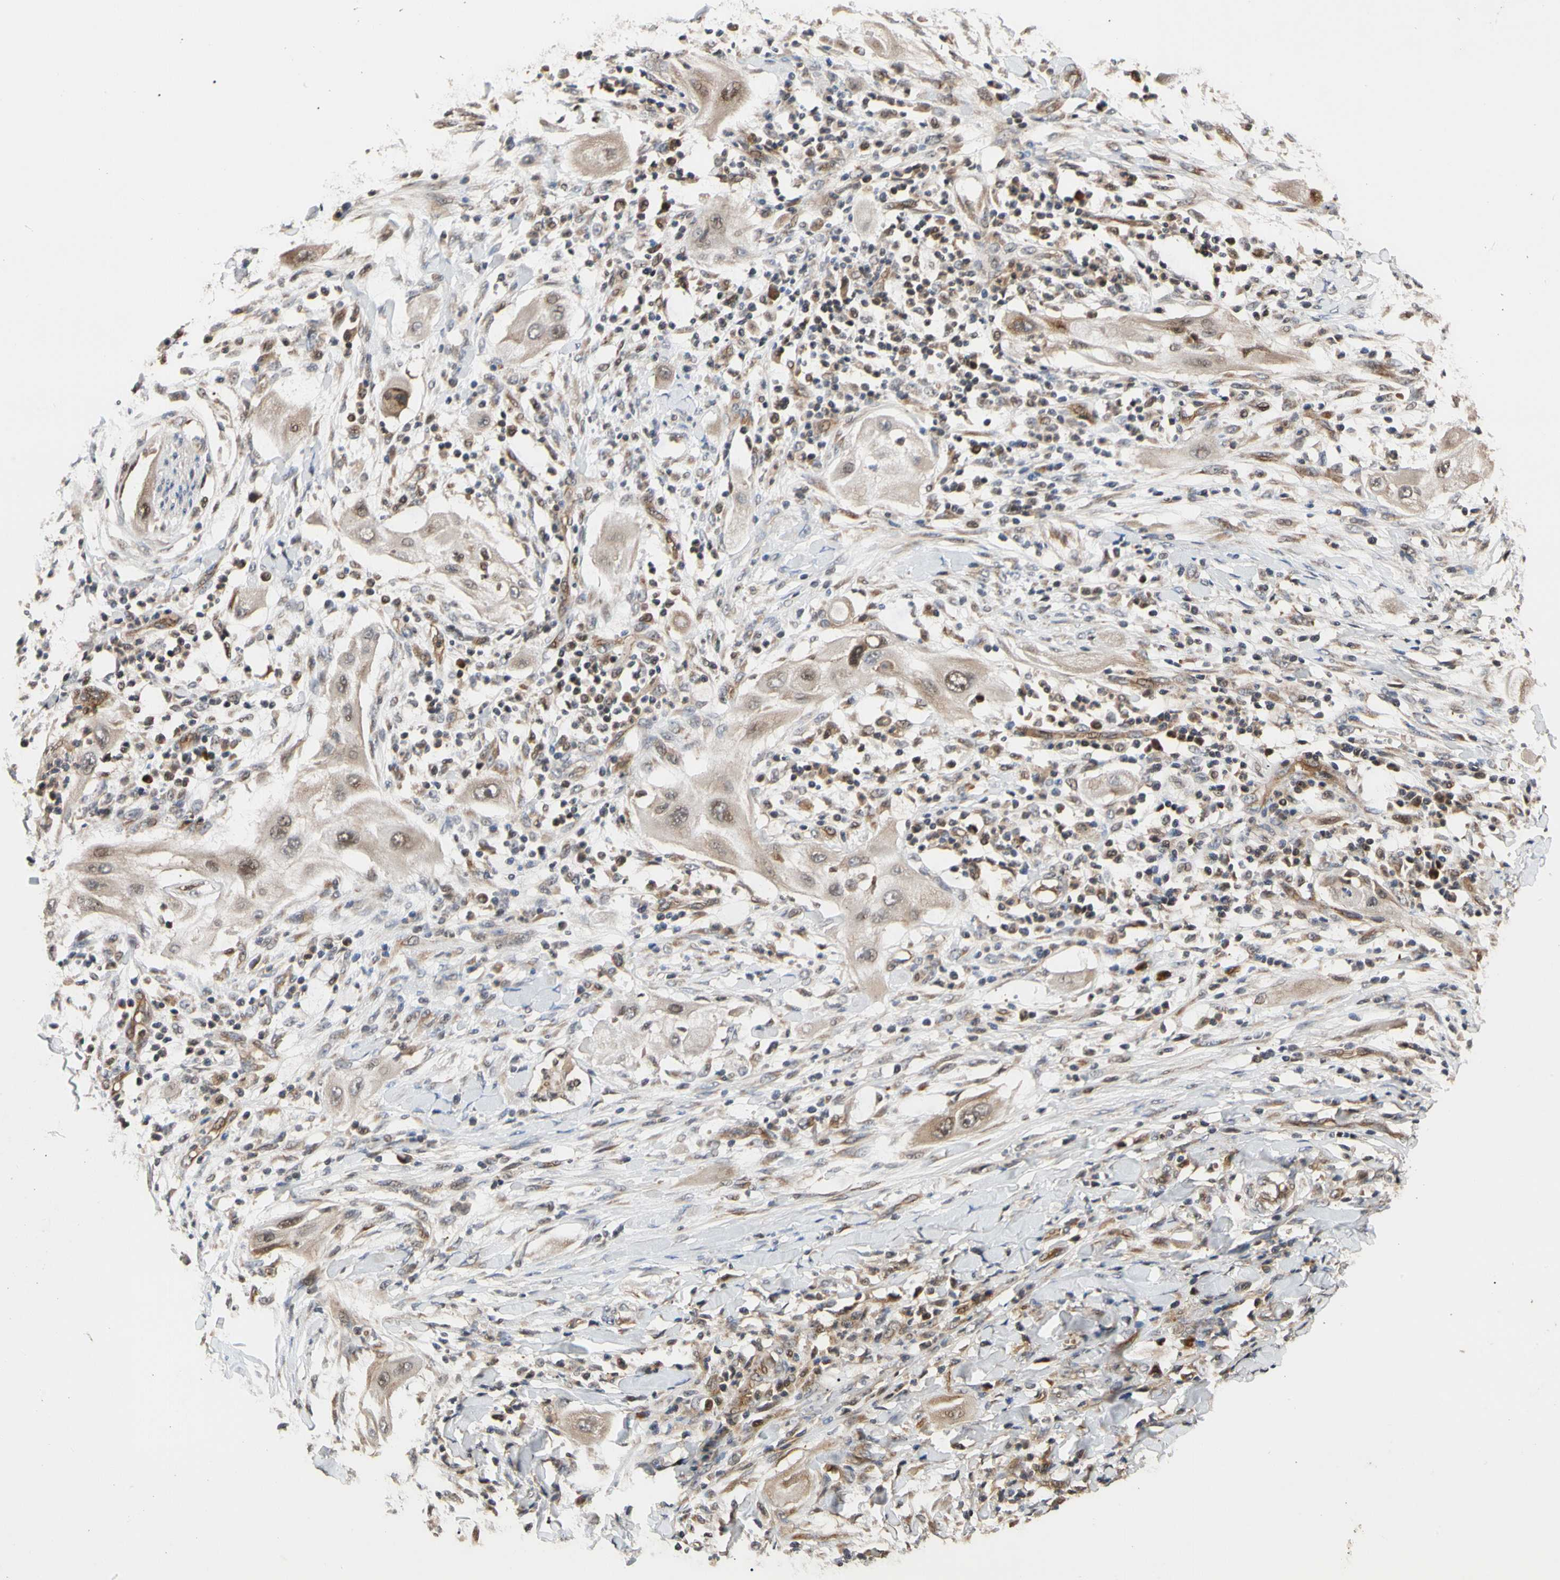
{"staining": {"intensity": "weak", "quantity": "25%-75%", "location": "cytoplasmic/membranous,nuclear"}, "tissue": "lung cancer", "cell_type": "Tumor cells", "image_type": "cancer", "snomed": [{"axis": "morphology", "description": "Squamous cell carcinoma, NOS"}, {"axis": "topography", "description": "Lung"}], "caption": "A high-resolution histopathology image shows immunohistochemistry staining of lung cancer (squamous cell carcinoma), which shows weak cytoplasmic/membranous and nuclear staining in approximately 25%-75% of tumor cells. (Brightfield microscopy of DAB IHC at high magnification).", "gene": "CYTIP", "patient": {"sex": "female", "age": 47}}